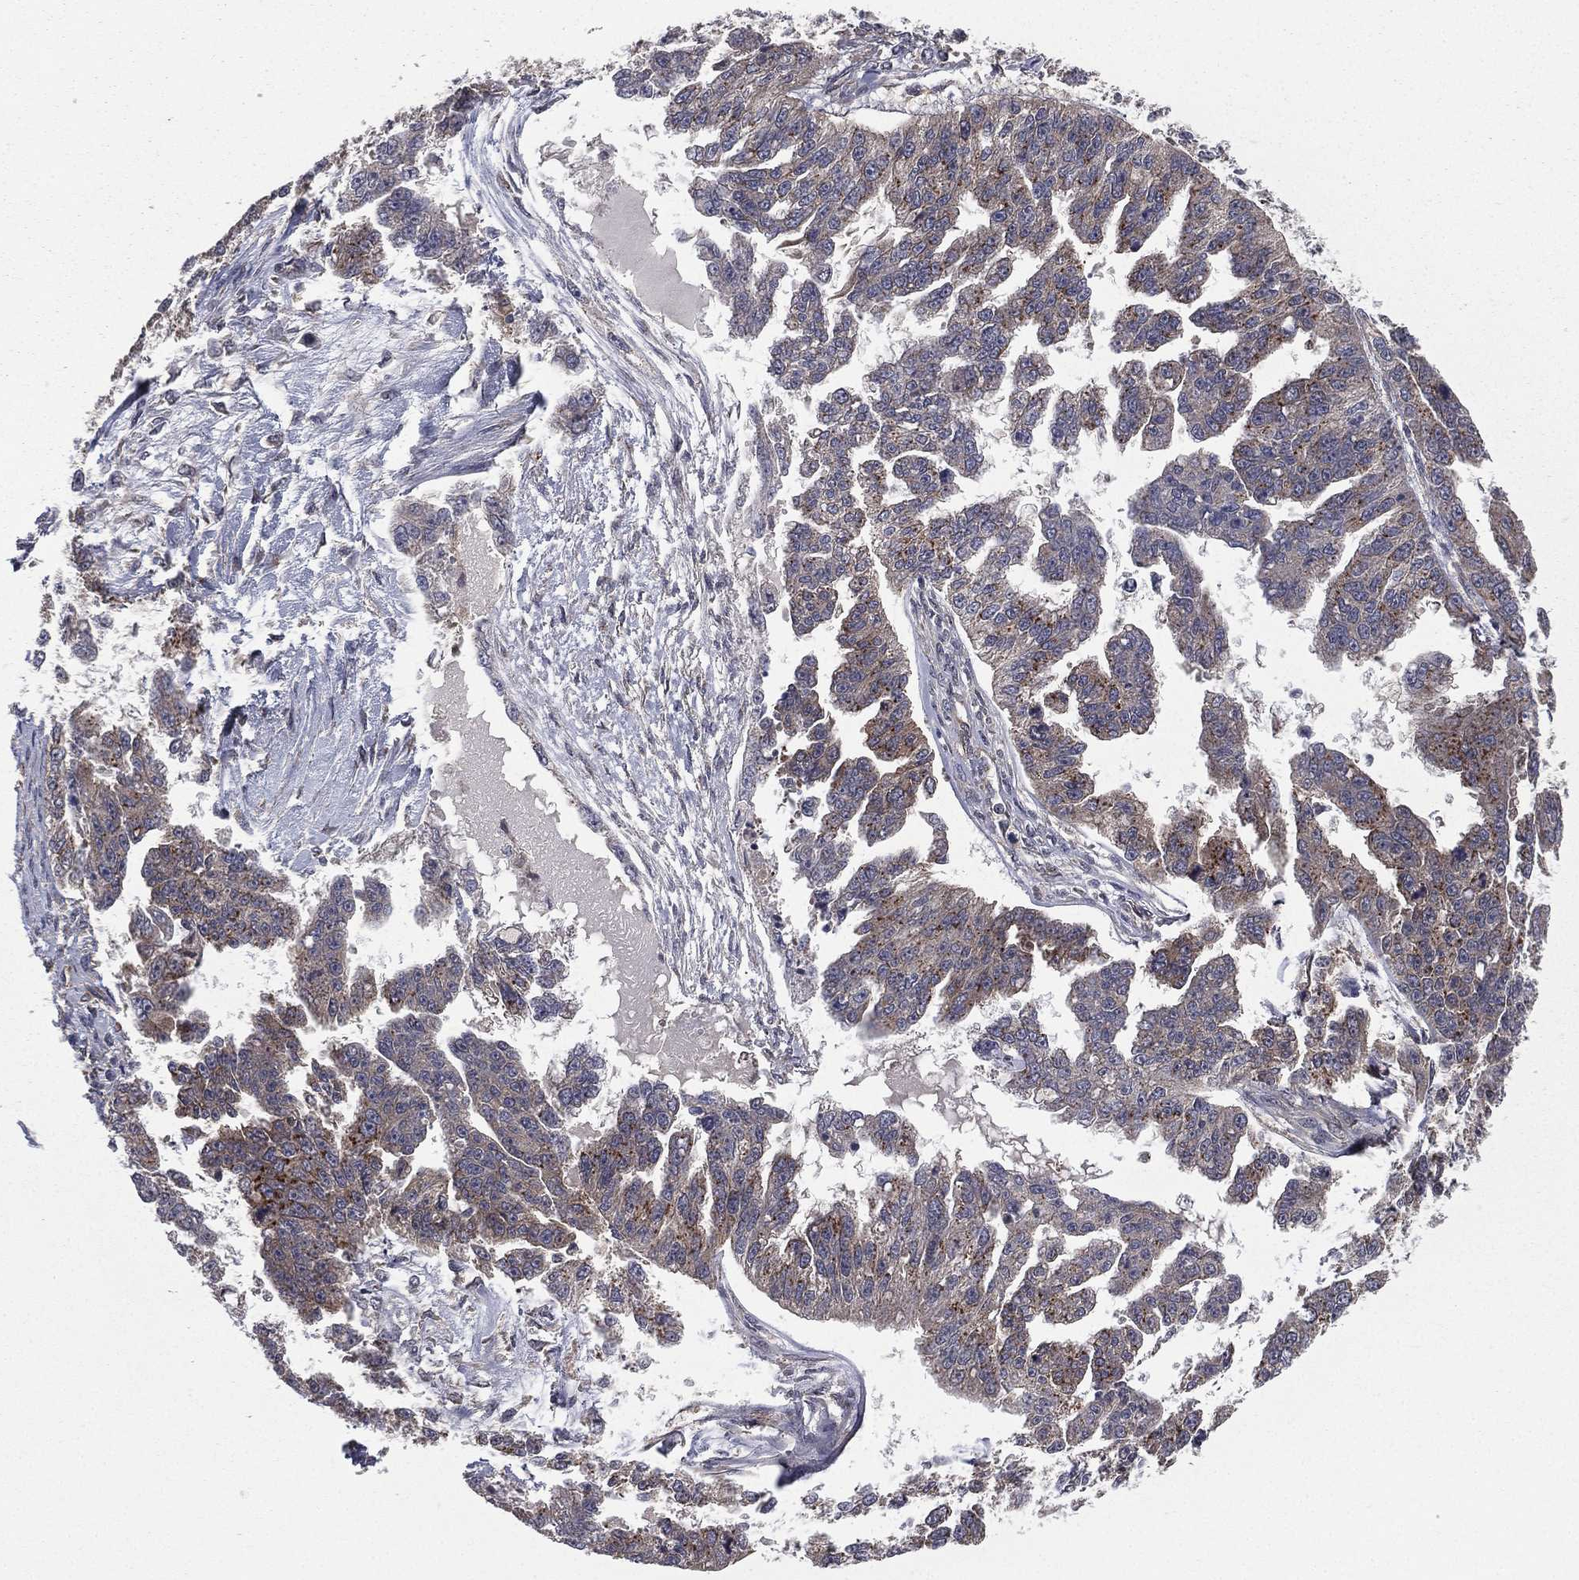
{"staining": {"intensity": "weak", "quantity": "<25%", "location": "cytoplasmic/membranous"}, "tissue": "ovarian cancer", "cell_type": "Tumor cells", "image_type": "cancer", "snomed": [{"axis": "morphology", "description": "Cystadenocarcinoma, serous, NOS"}, {"axis": "topography", "description": "Ovary"}], "caption": "Ovarian cancer was stained to show a protein in brown. There is no significant positivity in tumor cells.", "gene": "CERT1", "patient": {"sex": "female", "age": 58}}